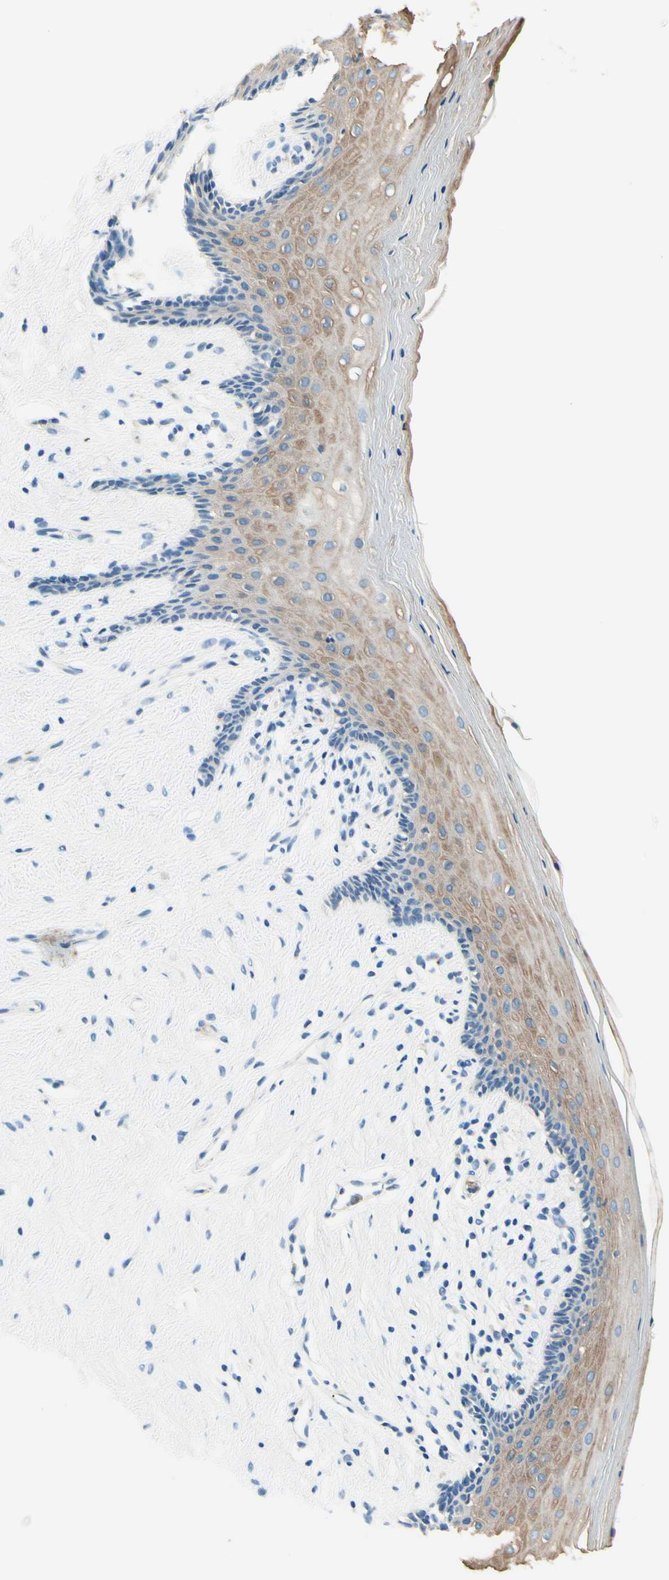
{"staining": {"intensity": "weak", "quantity": "25%-75%", "location": "cytoplasmic/membranous"}, "tissue": "vagina", "cell_type": "Squamous epithelial cells", "image_type": "normal", "snomed": [{"axis": "morphology", "description": "Normal tissue, NOS"}, {"axis": "topography", "description": "Vagina"}], "caption": "High-magnification brightfield microscopy of unremarkable vagina stained with DAB (brown) and counterstained with hematoxylin (blue). squamous epithelial cells exhibit weak cytoplasmic/membranous positivity is identified in approximately25%-75% of cells. (Brightfield microscopy of DAB IHC at high magnification).", "gene": "SIGLEC9", "patient": {"sex": "female", "age": 44}}